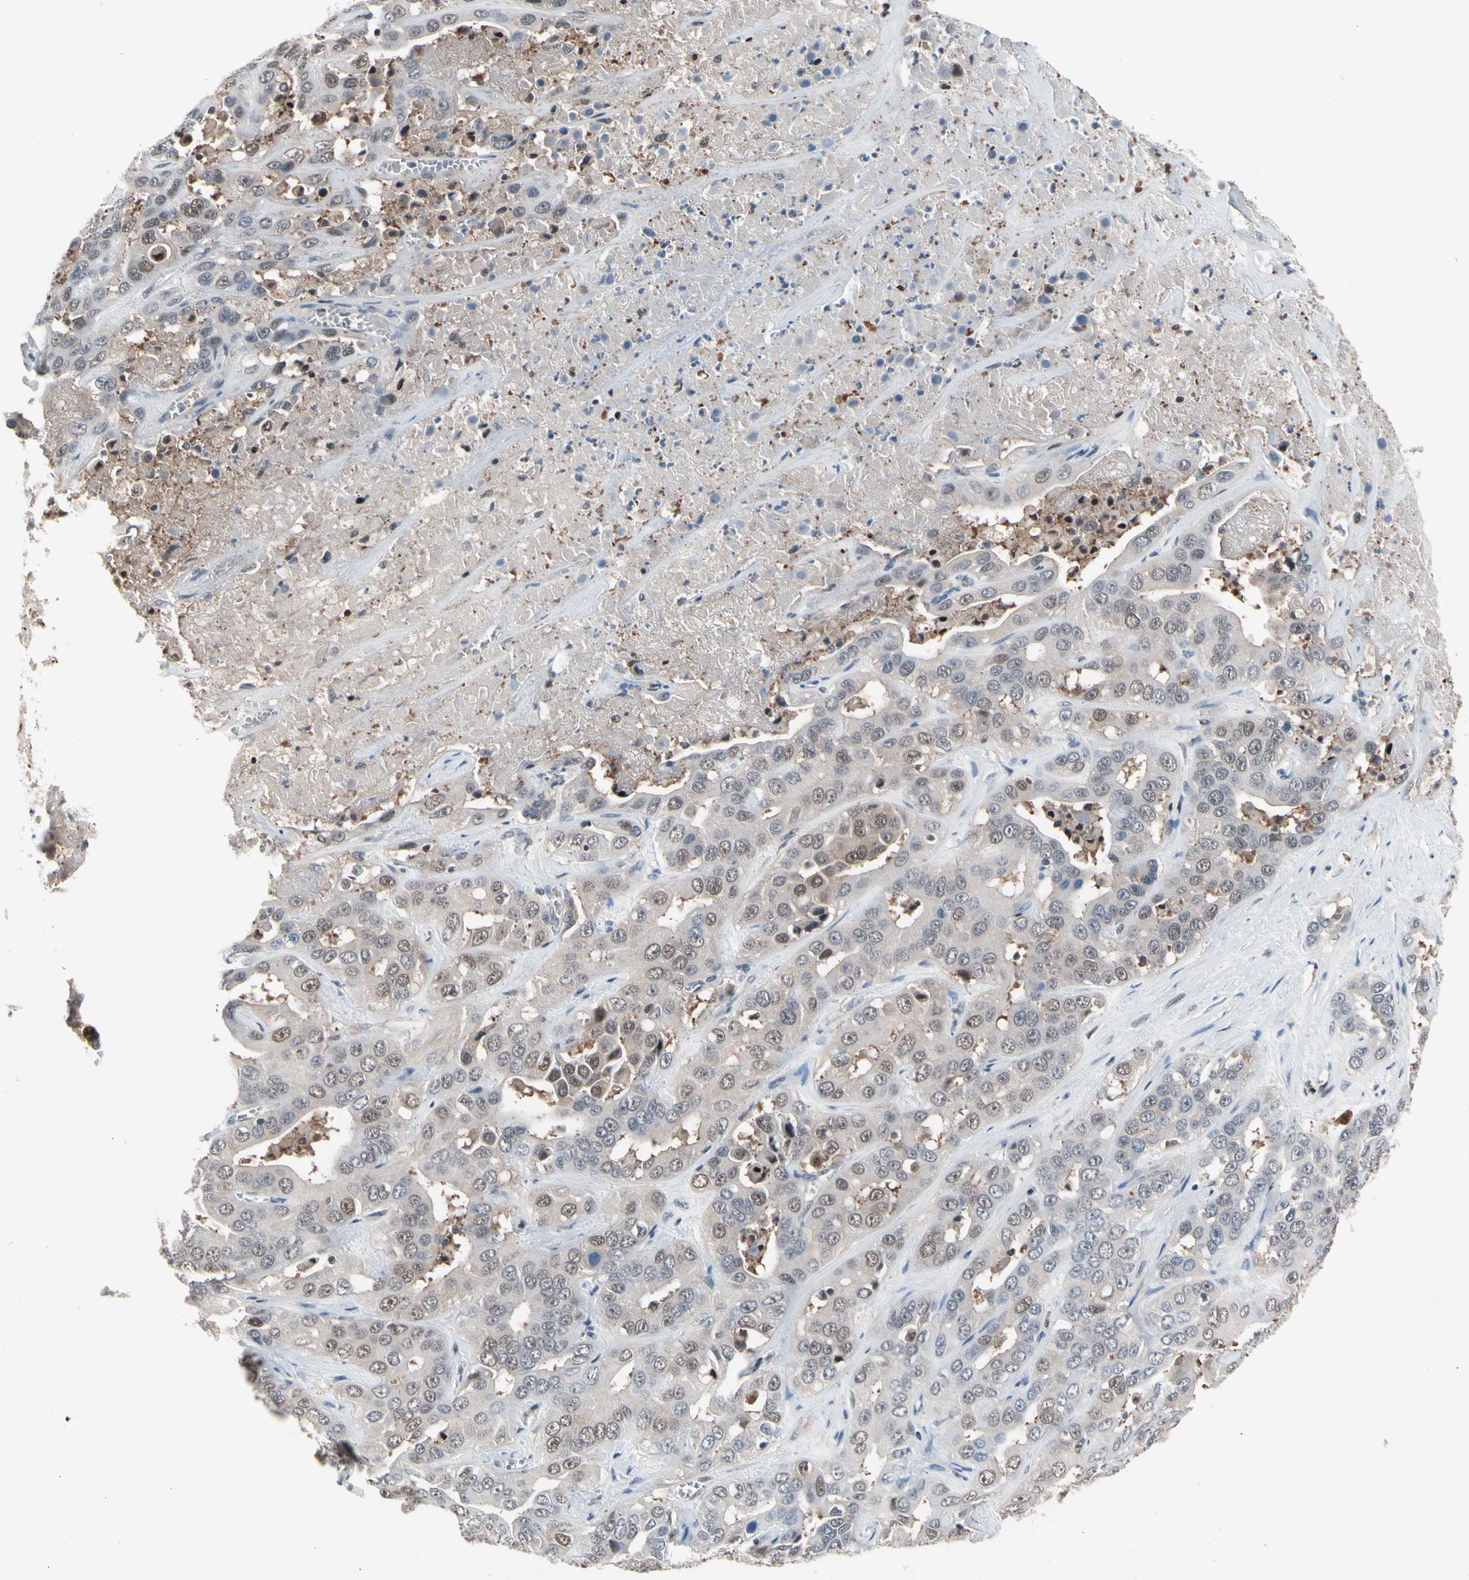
{"staining": {"intensity": "weak", "quantity": "25%-75%", "location": "cytoplasmic/membranous,nuclear"}, "tissue": "liver cancer", "cell_type": "Tumor cells", "image_type": "cancer", "snomed": [{"axis": "morphology", "description": "Cholangiocarcinoma"}, {"axis": "topography", "description": "Liver"}], "caption": "A high-resolution micrograph shows immunohistochemistry staining of liver cancer (cholangiocarcinoma), which displays weak cytoplasmic/membranous and nuclear positivity in approximately 25%-75% of tumor cells.", "gene": "PSMA2", "patient": {"sex": "female", "age": 52}}